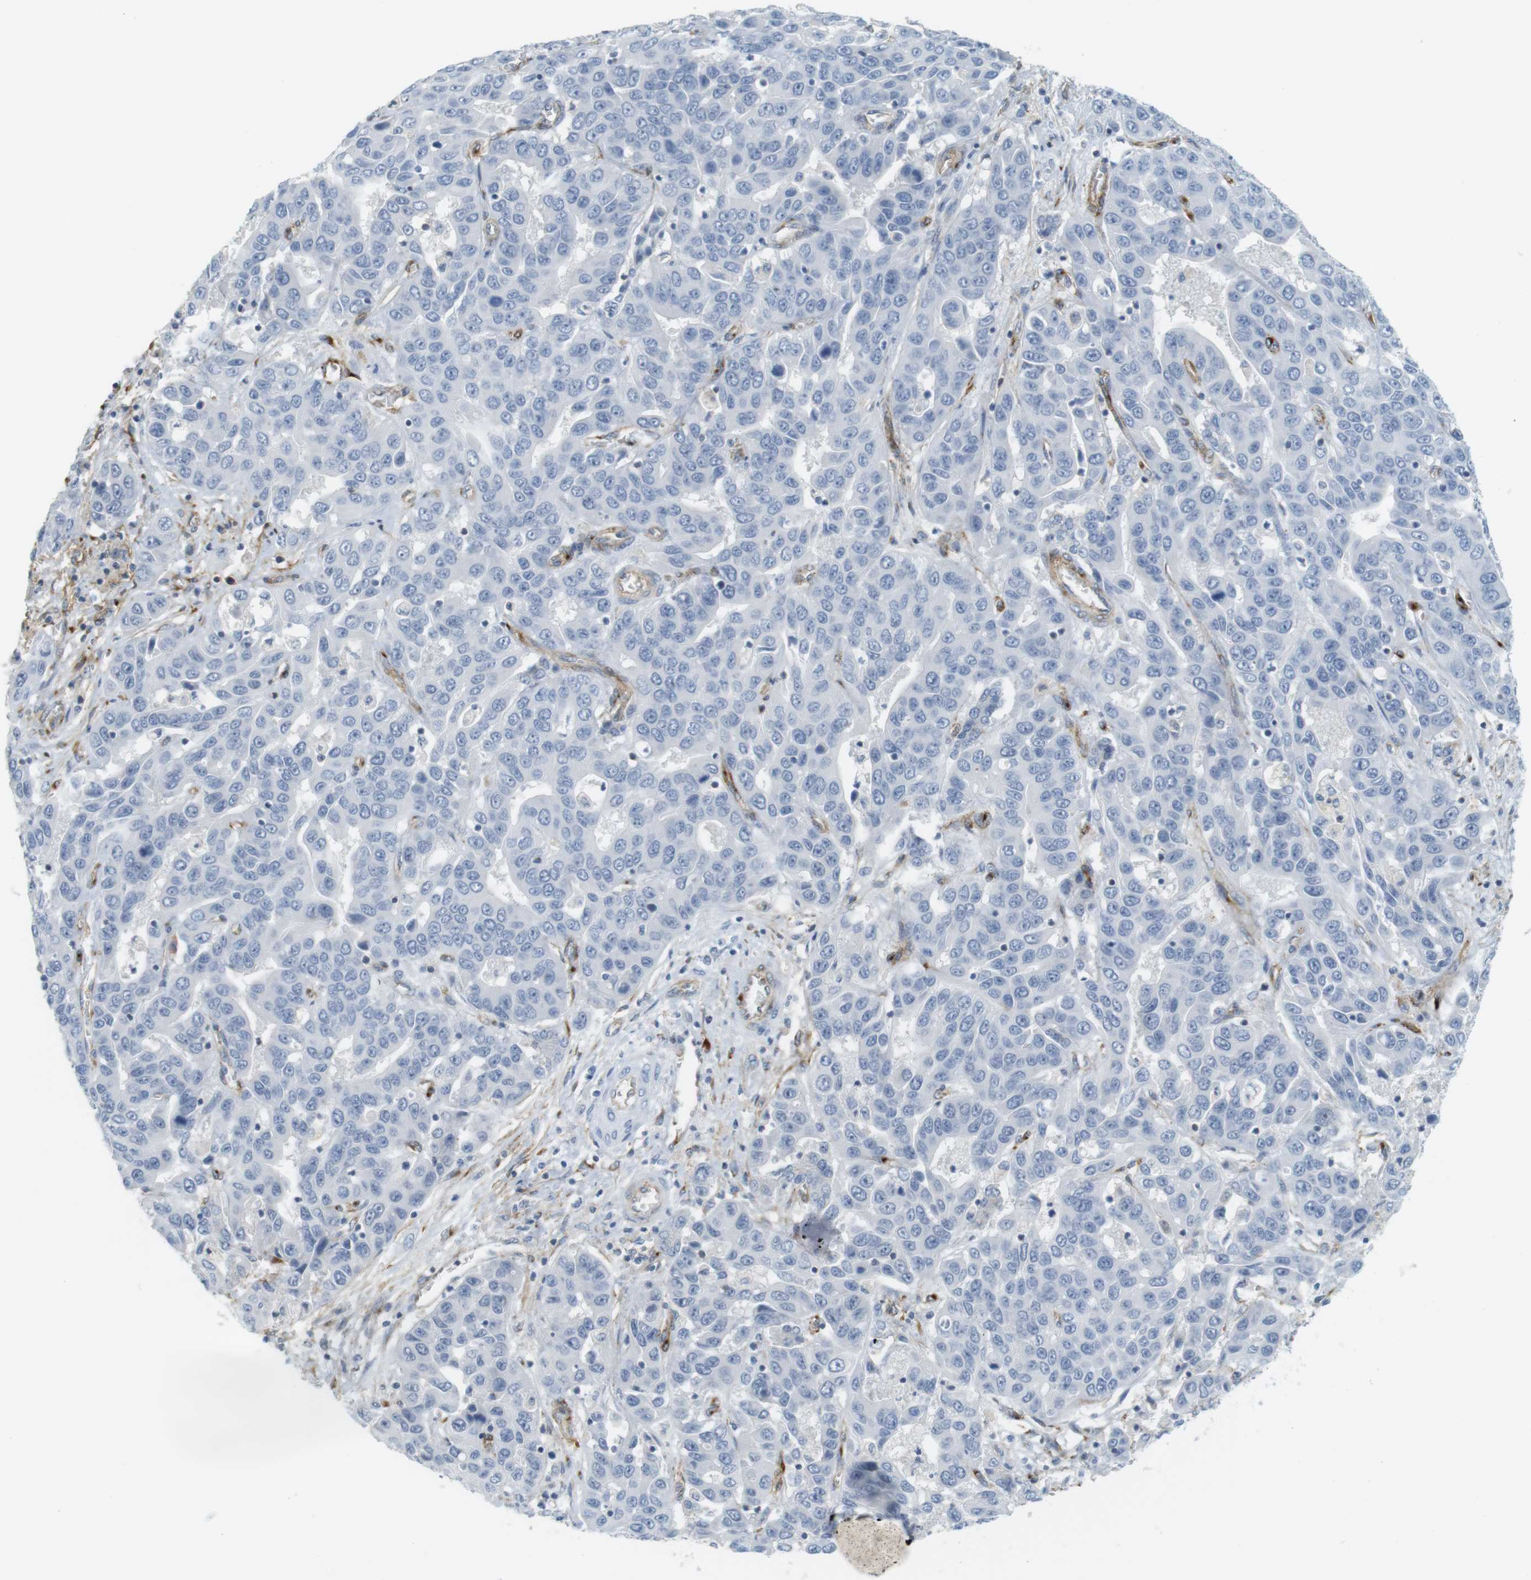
{"staining": {"intensity": "negative", "quantity": "none", "location": "none"}, "tissue": "liver cancer", "cell_type": "Tumor cells", "image_type": "cancer", "snomed": [{"axis": "morphology", "description": "Cholangiocarcinoma"}, {"axis": "topography", "description": "Liver"}], "caption": "The photomicrograph exhibits no staining of tumor cells in liver cholangiocarcinoma. (Immunohistochemistry (ihc), brightfield microscopy, high magnification).", "gene": "F2R", "patient": {"sex": "female", "age": 52}}